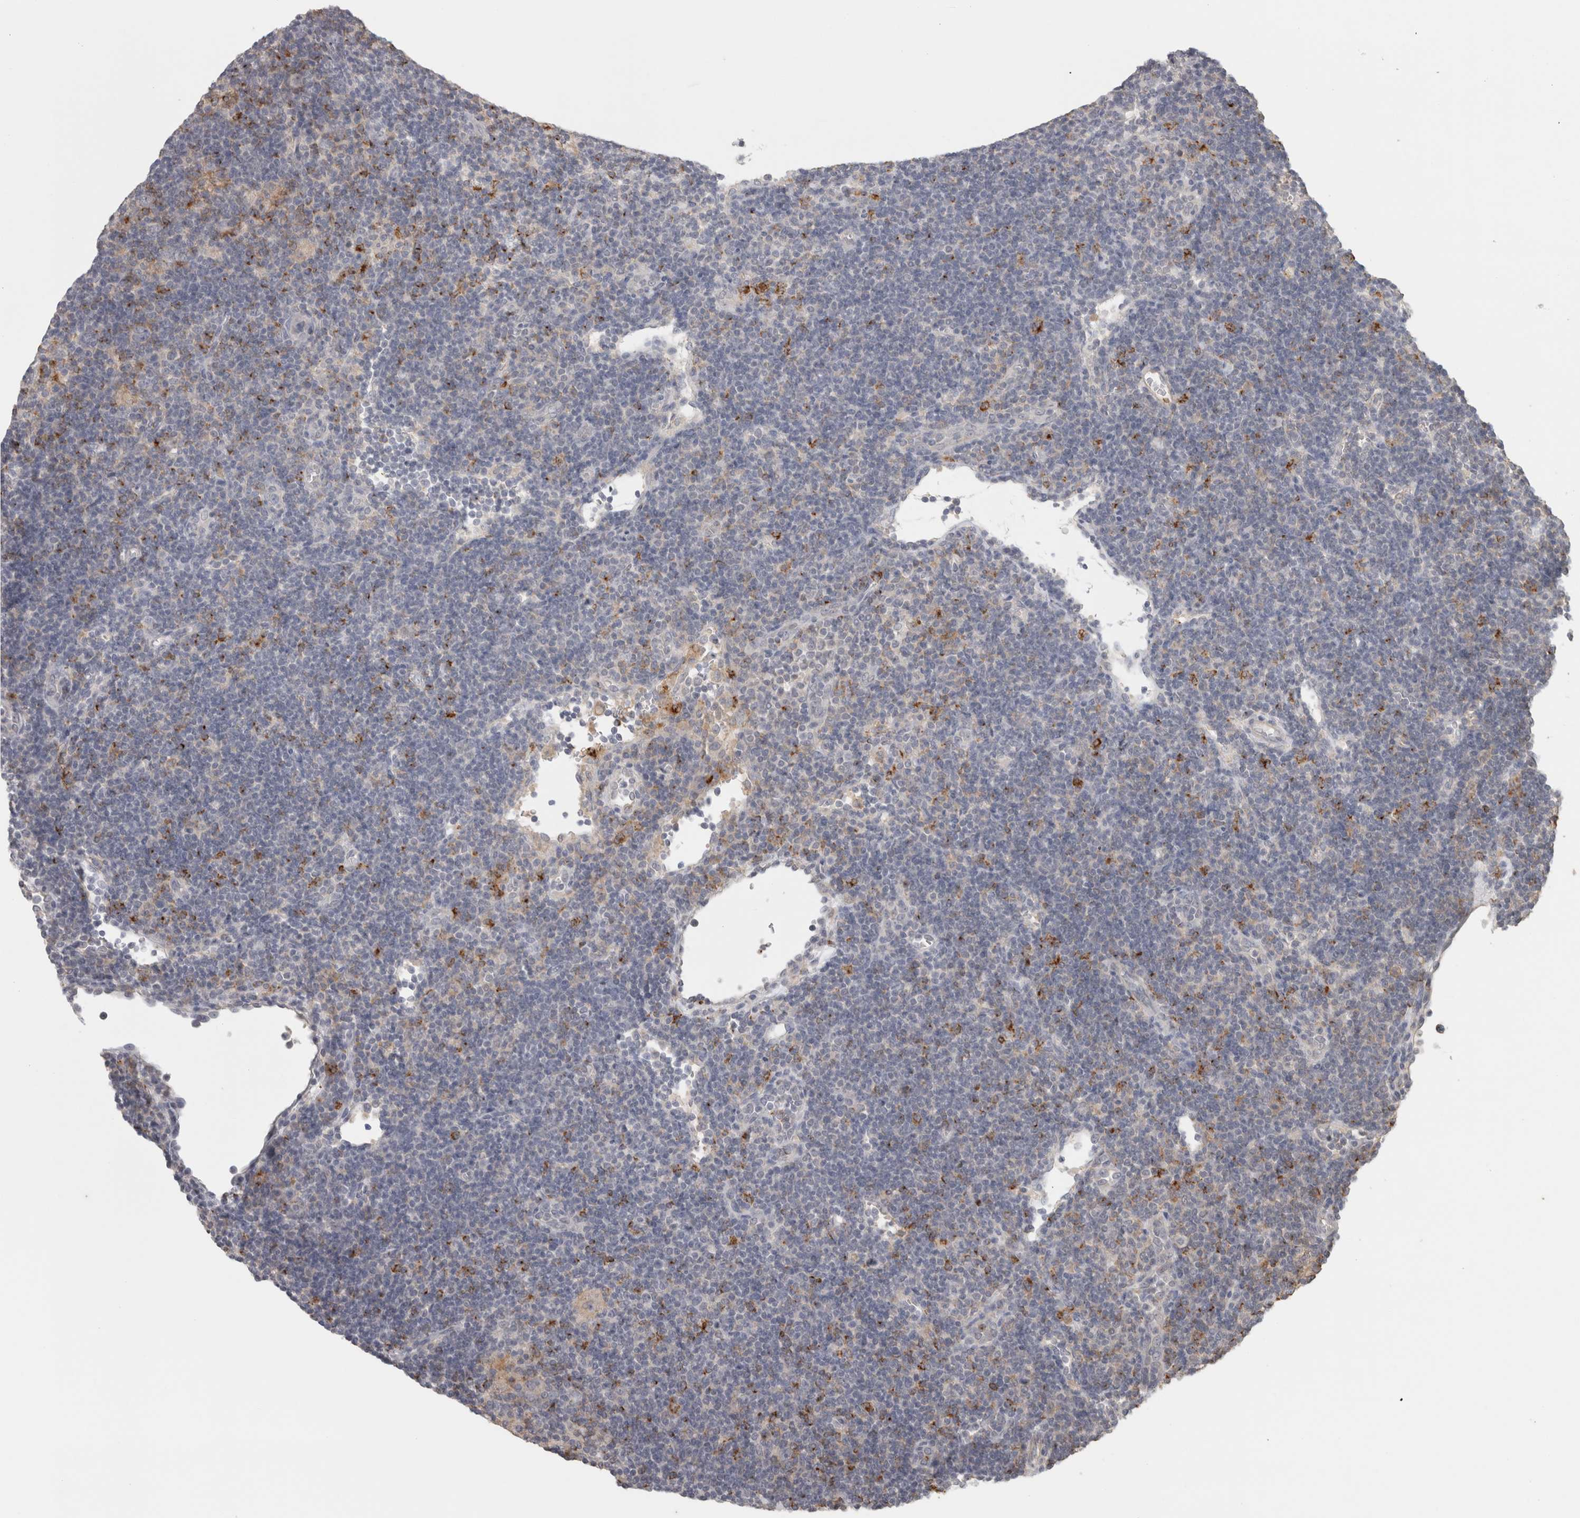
{"staining": {"intensity": "negative", "quantity": "none", "location": "none"}, "tissue": "lymphoma", "cell_type": "Tumor cells", "image_type": "cancer", "snomed": [{"axis": "morphology", "description": "Hodgkin's disease, NOS"}, {"axis": "topography", "description": "Lymph node"}], "caption": "High magnification brightfield microscopy of lymphoma stained with DAB (brown) and counterstained with hematoxylin (blue): tumor cells show no significant staining. (DAB immunohistochemistry, high magnification).", "gene": "HAVCR2", "patient": {"sex": "female", "age": 57}}